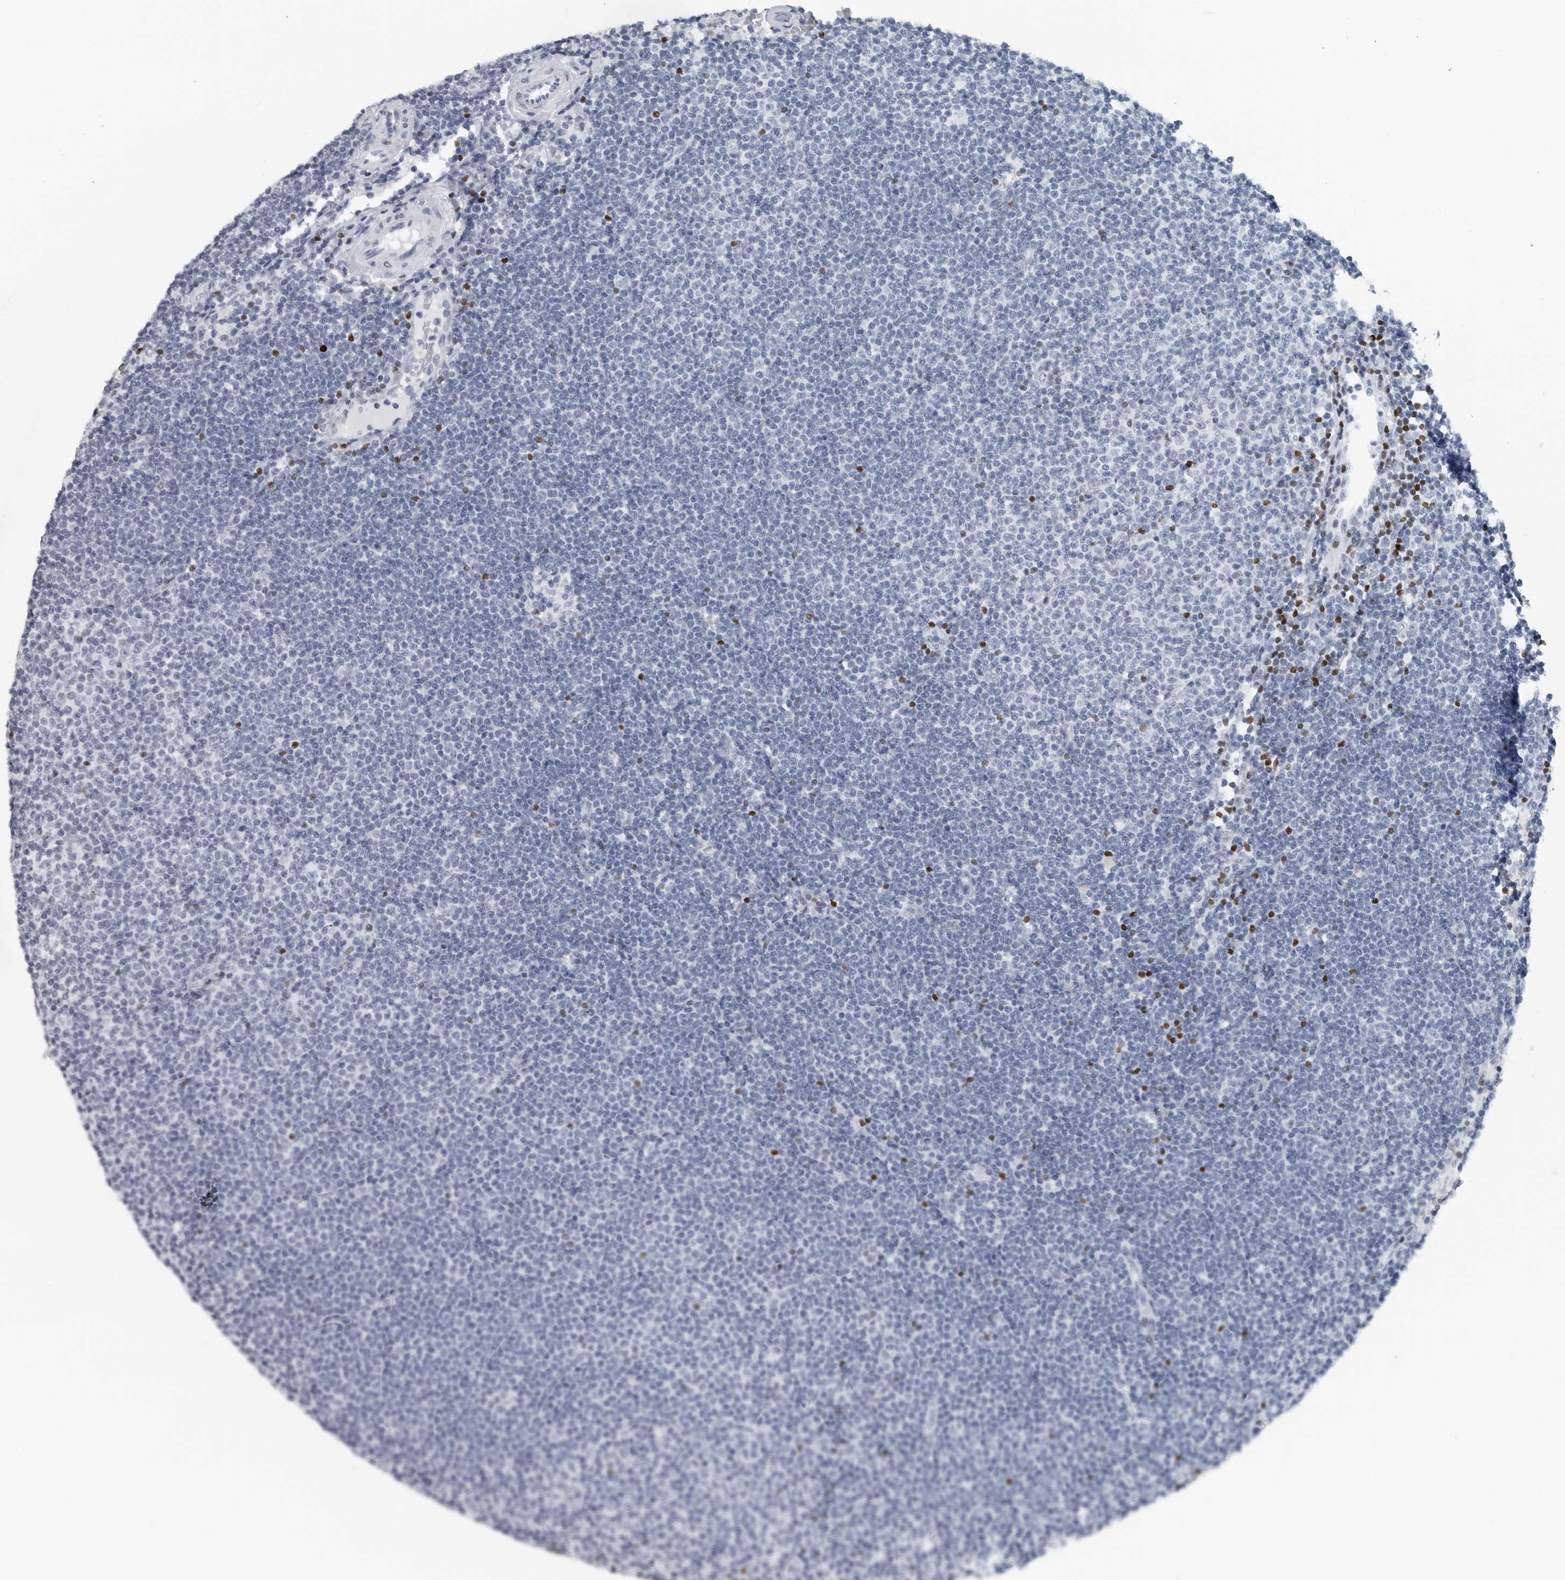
{"staining": {"intensity": "negative", "quantity": "none", "location": "none"}, "tissue": "lymphoma", "cell_type": "Tumor cells", "image_type": "cancer", "snomed": [{"axis": "morphology", "description": "Malignant lymphoma, non-Hodgkin's type, Low grade"}, {"axis": "topography", "description": "Lymph node"}], "caption": "Immunohistochemical staining of human lymphoma demonstrates no significant staining in tumor cells.", "gene": "SATB2", "patient": {"sex": "female", "age": 53}}